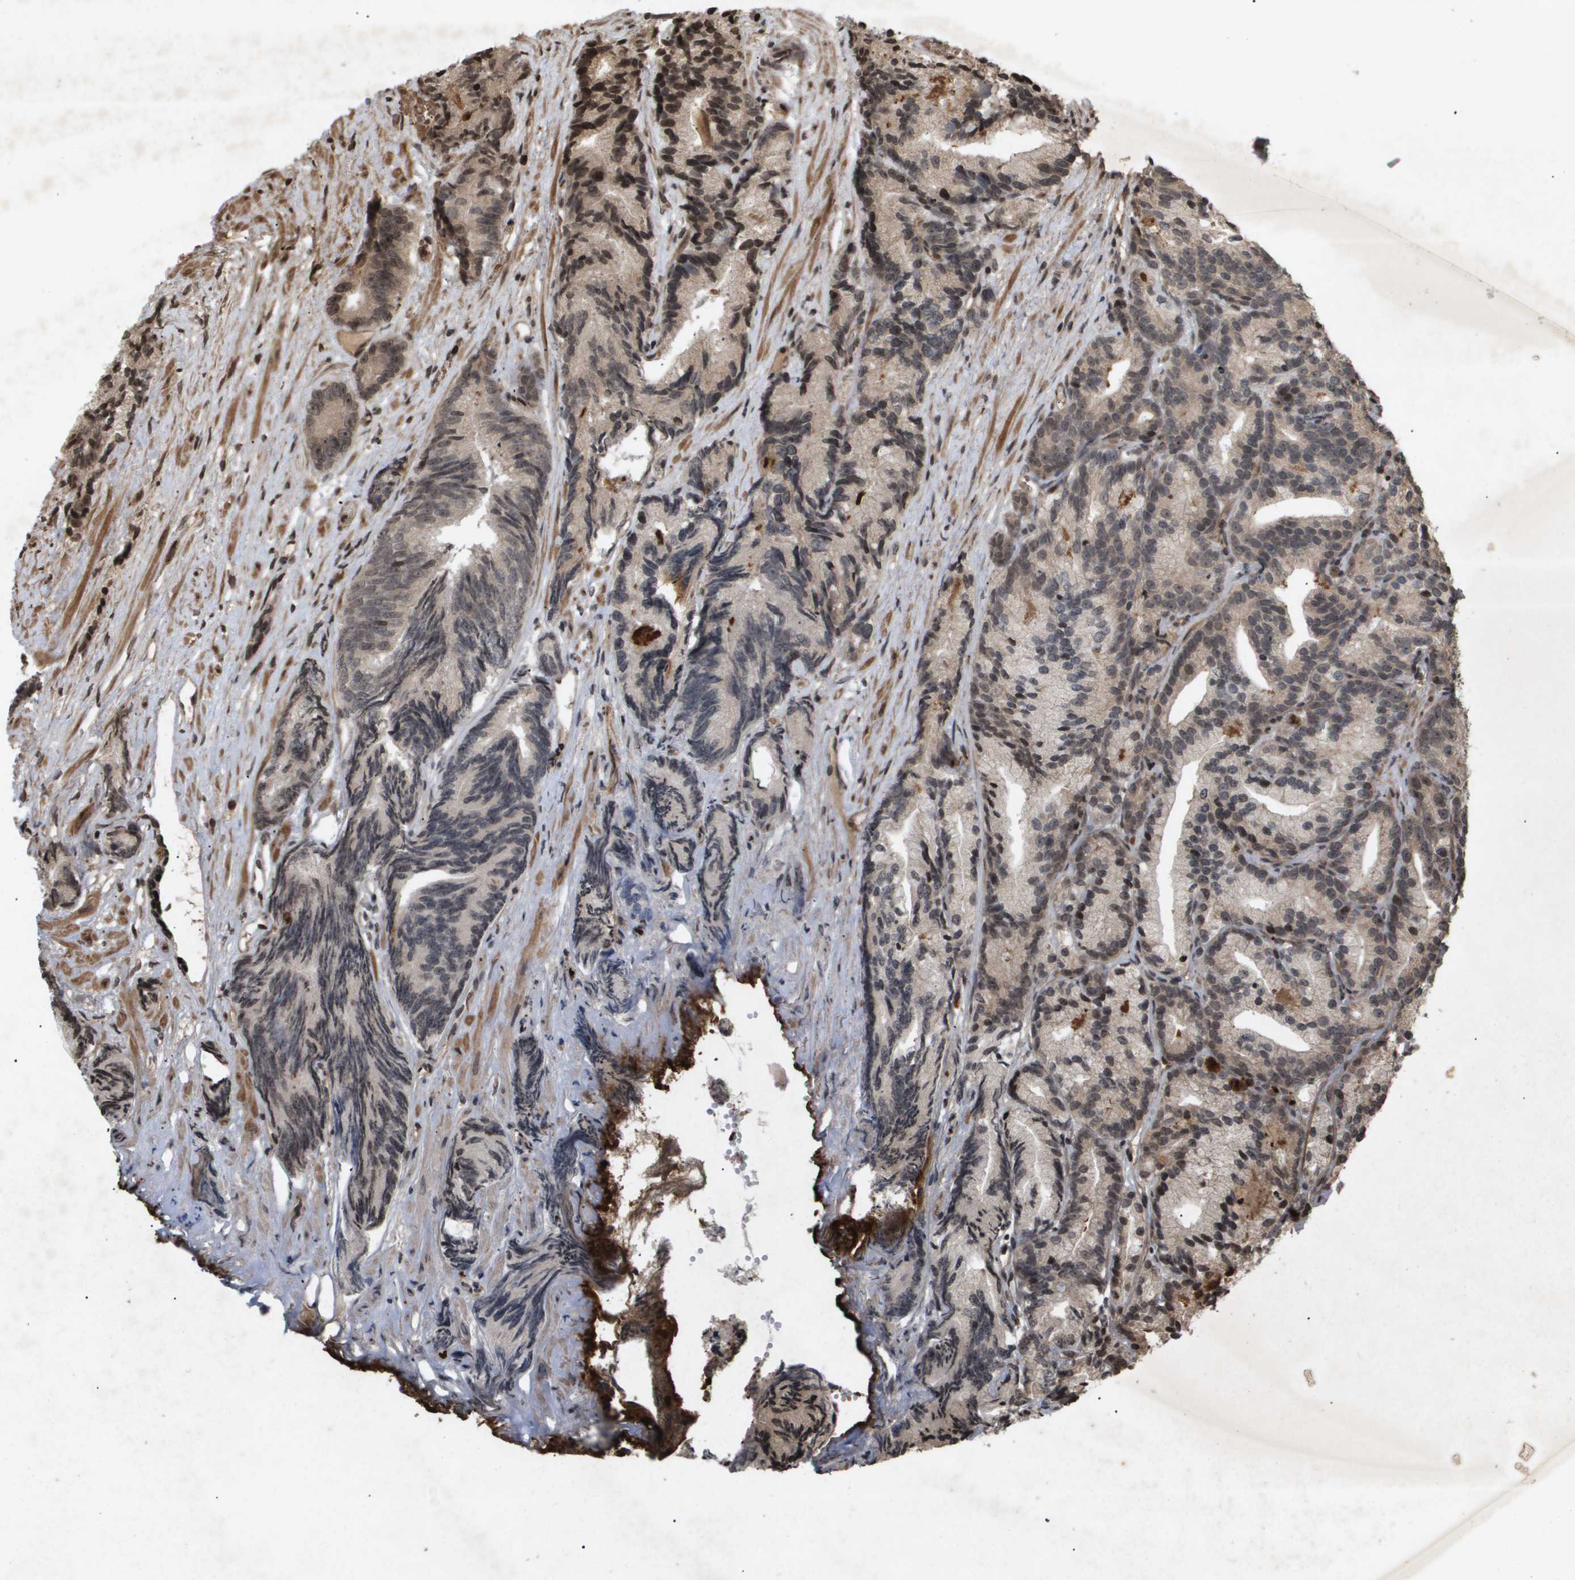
{"staining": {"intensity": "weak", "quantity": "25%-75%", "location": "cytoplasmic/membranous,nuclear"}, "tissue": "prostate cancer", "cell_type": "Tumor cells", "image_type": "cancer", "snomed": [{"axis": "morphology", "description": "Adenocarcinoma, Low grade"}, {"axis": "topography", "description": "Prostate"}], "caption": "About 25%-75% of tumor cells in human low-grade adenocarcinoma (prostate) show weak cytoplasmic/membranous and nuclear protein positivity as visualized by brown immunohistochemical staining.", "gene": "HSPA6", "patient": {"sex": "male", "age": 89}}